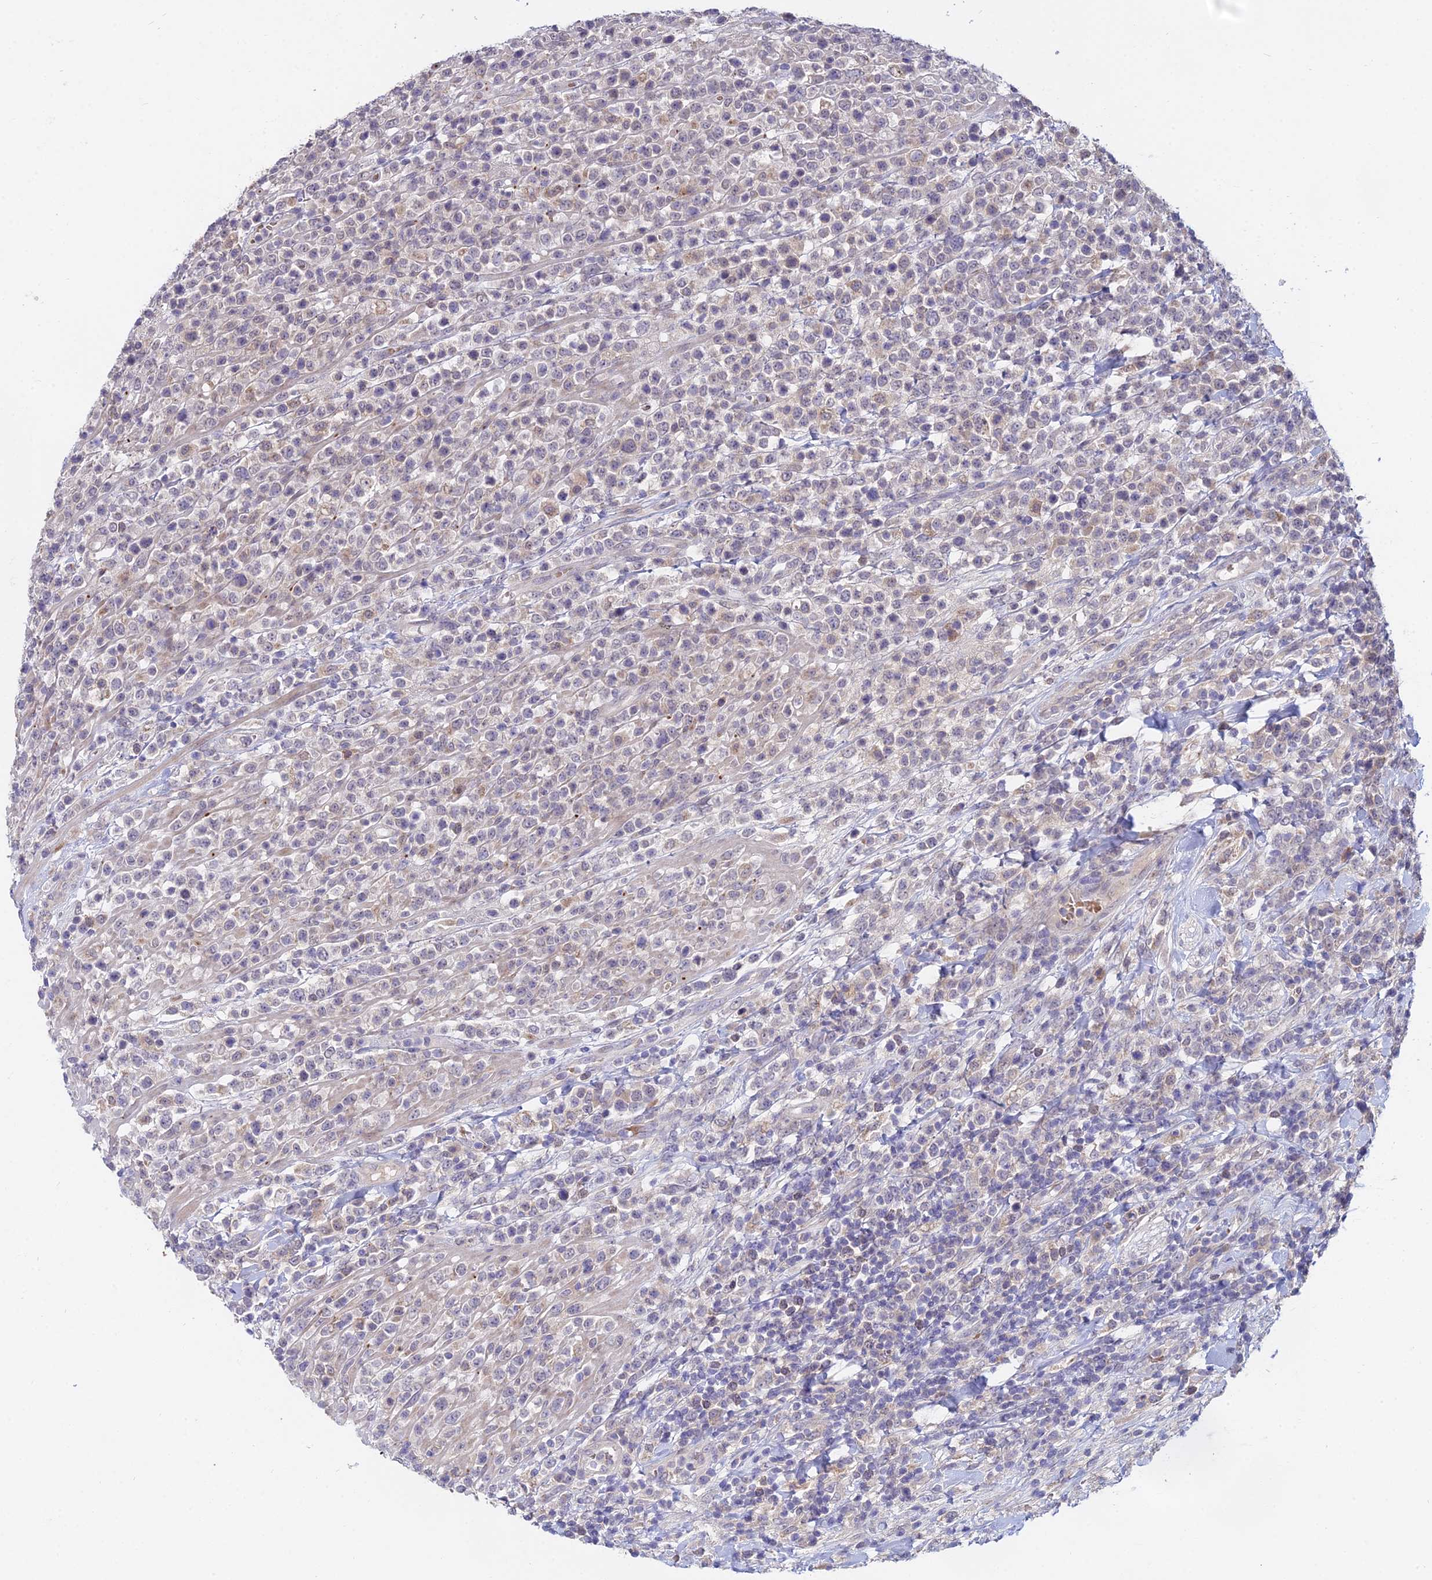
{"staining": {"intensity": "negative", "quantity": "none", "location": "none"}, "tissue": "lymphoma", "cell_type": "Tumor cells", "image_type": "cancer", "snomed": [{"axis": "morphology", "description": "Malignant lymphoma, non-Hodgkin's type, High grade"}, {"axis": "topography", "description": "Colon"}], "caption": "Tumor cells show no significant protein staining in malignant lymphoma, non-Hodgkin's type (high-grade). (DAB immunohistochemistry (IHC) visualized using brightfield microscopy, high magnification).", "gene": "WDR43", "patient": {"sex": "female", "age": 53}}